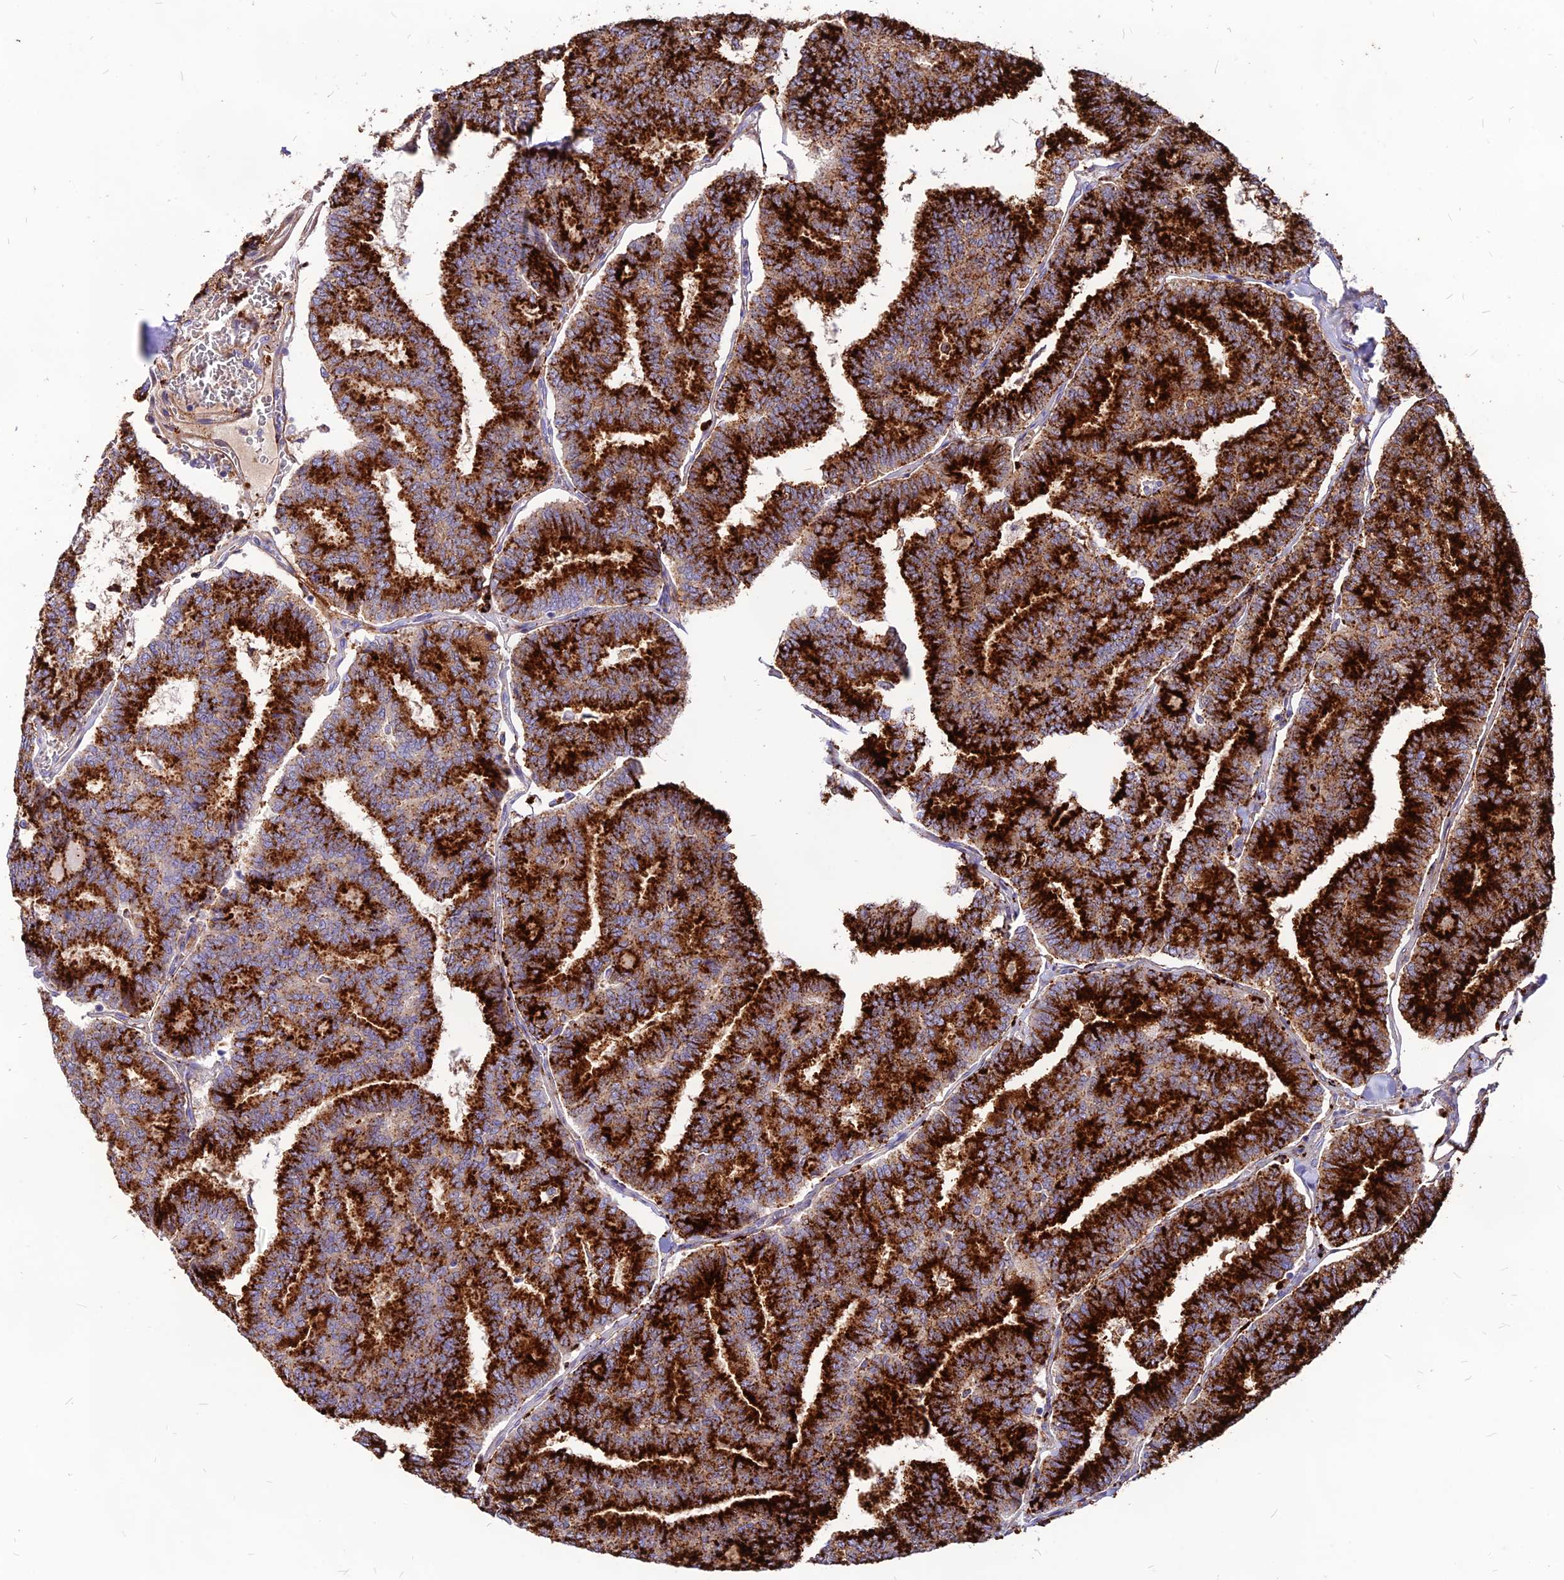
{"staining": {"intensity": "strong", "quantity": ">75%", "location": "cytoplasmic/membranous"}, "tissue": "thyroid cancer", "cell_type": "Tumor cells", "image_type": "cancer", "snomed": [{"axis": "morphology", "description": "Papillary adenocarcinoma, NOS"}, {"axis": "topography", "description": "Thyroid gland"}], "caption": "This micrograph shows thyroid papillary adenocarcinoma stained with IHC to label a protein in brown. The cytoplasmic/membranous of tumor cells show strong positivity for the protein. Nuclei are counter-stained blue.", "gene": "RIMOC1", "patient": {"sex": "female", "age": 35}}